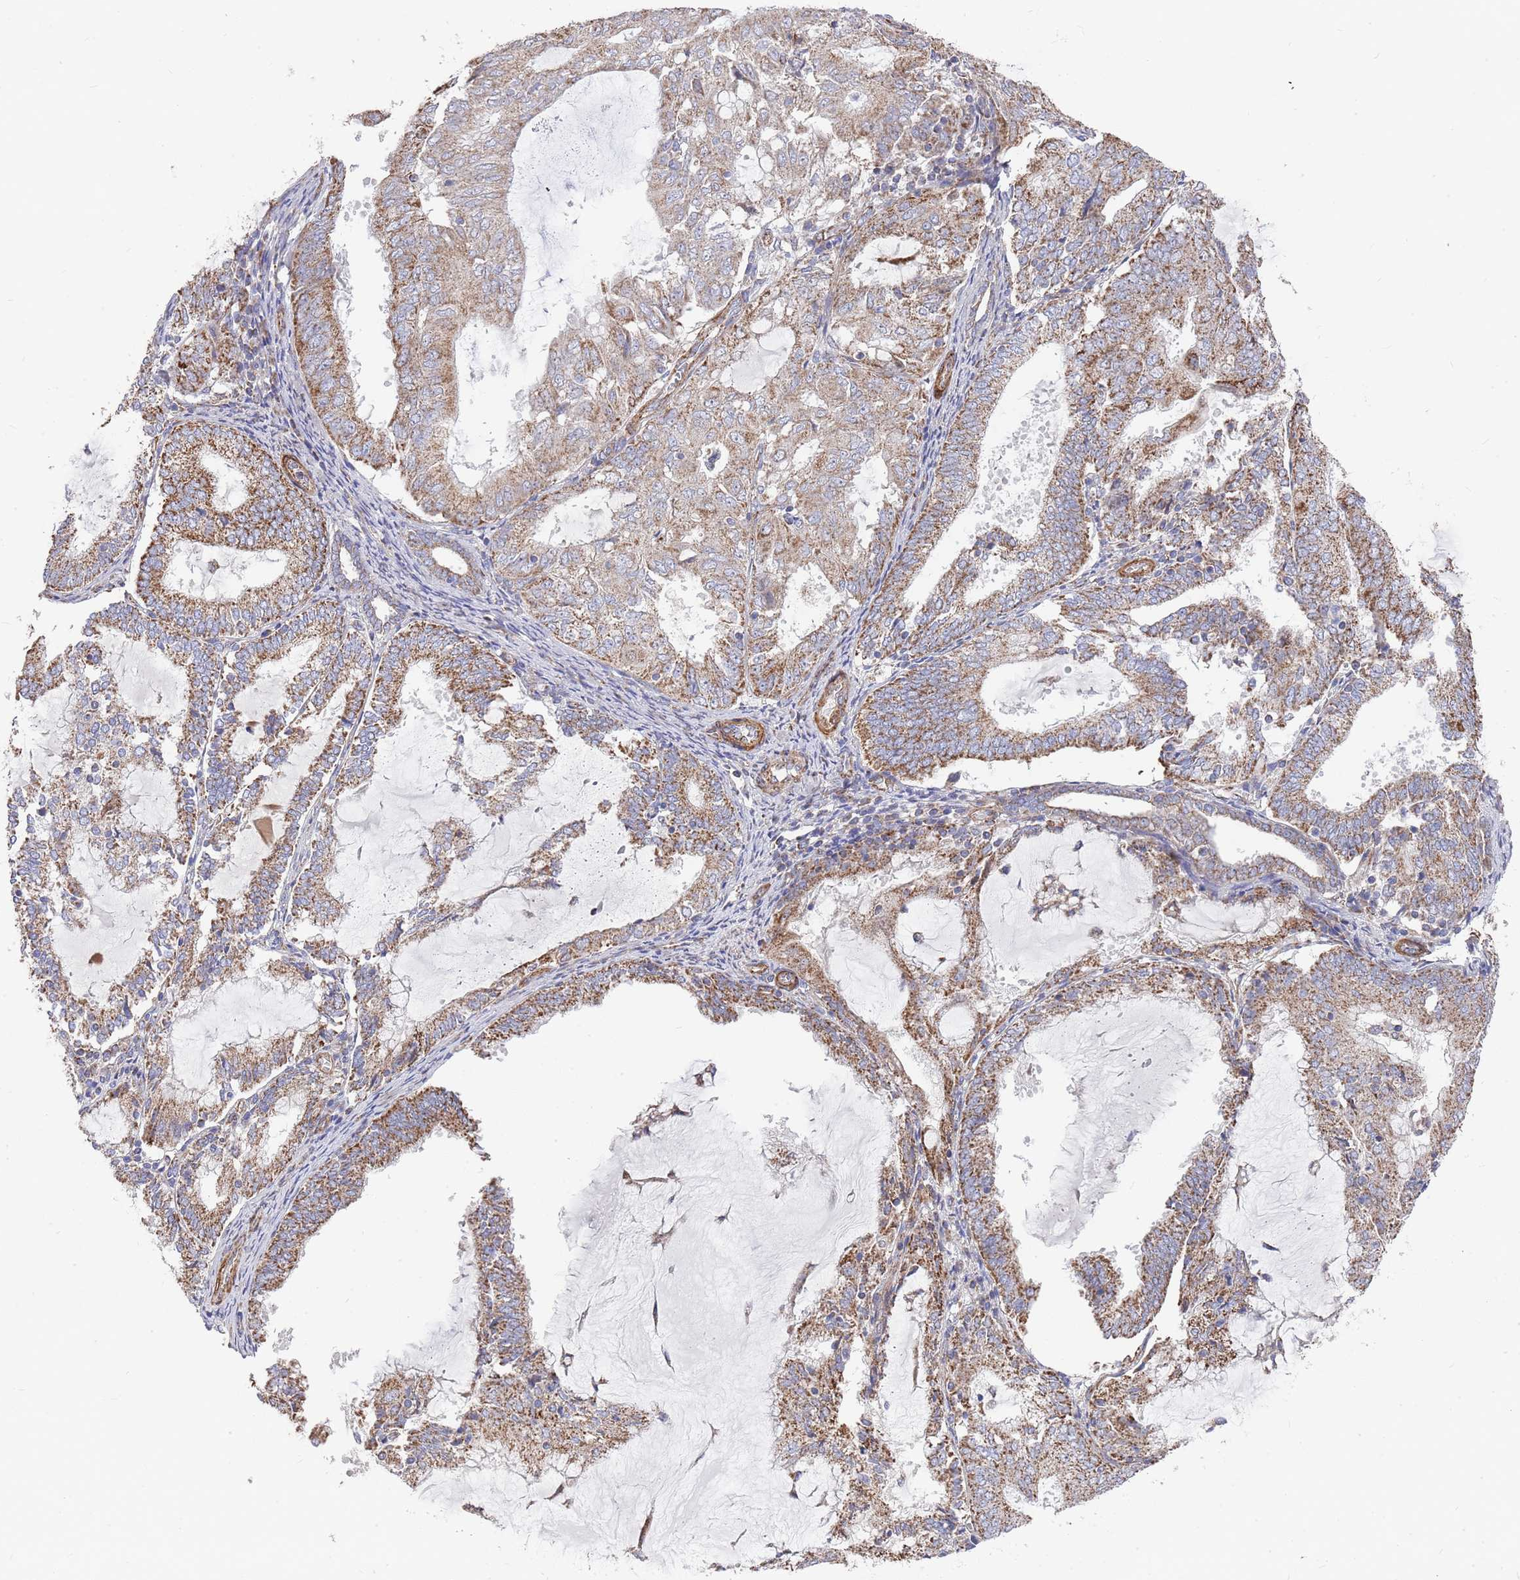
{"staining": {"intensity": "moderate", "quantity": "25%-75%", "location": "cytoplasmic/membranous"}, "tissue": "endometrial cancer", "cell_type": "Tumor cells", "image_type": "cancer", "snomed": [{"axis": "morphology", "description": "Adenocarcinoma, NOS"}, {"axis": "topography", "description": "Endometrium"}], "caption": "Adenocarcinoma (endometrial) was stained to show a protein in brown. There is medium levels of moderate cytoplasmic/membranous staining in approximately 25%-75% of tumor cells.", "gene": "WDFY3", "patient": {"sex": "female", "age": 81}}